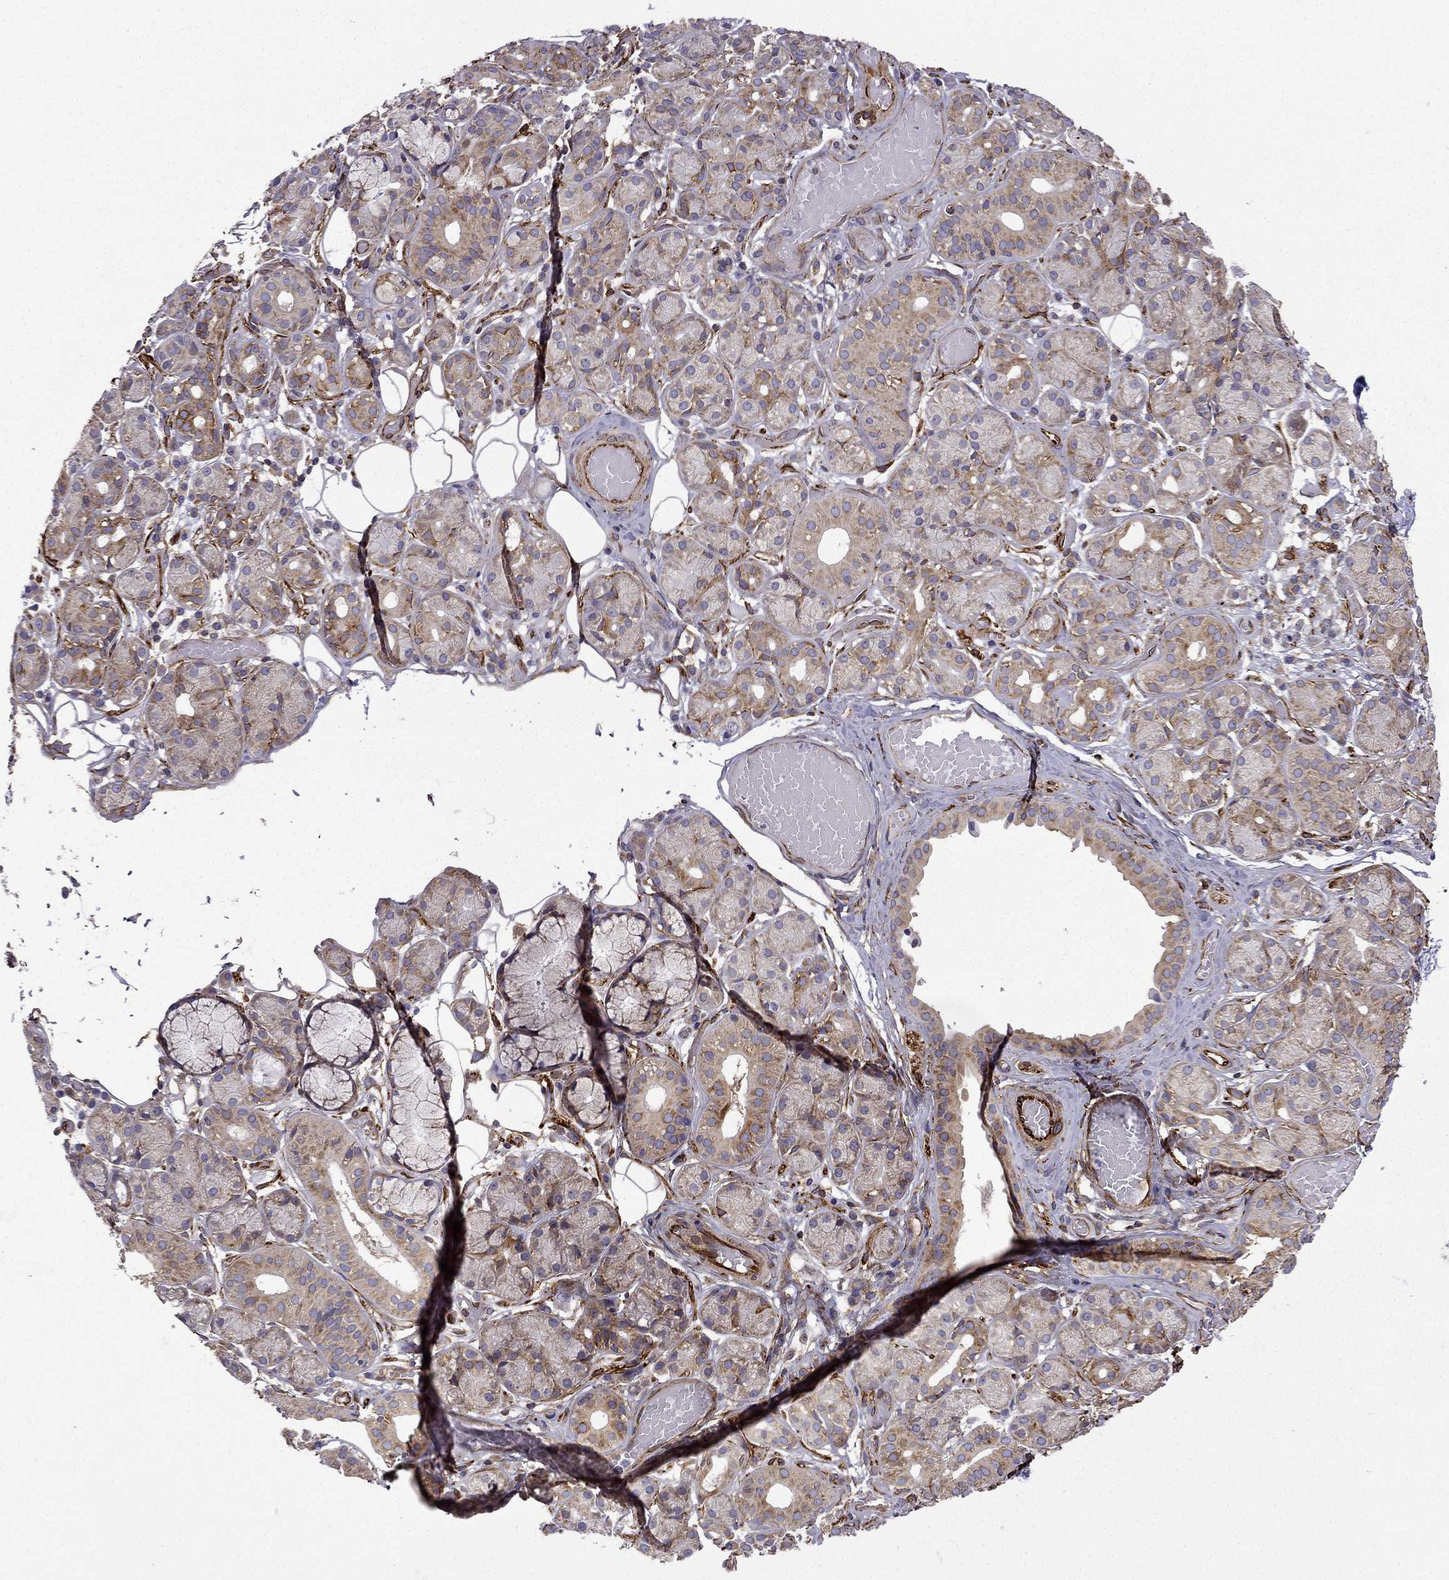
{"staining": {"intensity": "moderate", "quantity": "<25%", "location": "cytoplasmic/membranous"}, "tissue": "salivary gland", "cell_type": "Glandular cells", "image_type": "normal", "snomed": [{"axis": "morphology", "description": "Normal tissue, NOS"}, {"axis": "topography", "description": "Salivary gland"}, {"axis": "topography", "description": "Peripheral nerve tissue"}], "caption": "Immunohistochemistry (IHC) (DAB (3,3'-diaminobenzidine)) staining of normal salivary gland exhibits moderate cytoplasmic/membranous protein staining in approximately <25% of glandular cells.", "gene": "MAP4", "patient": {"sex": "male", "age": 71}}